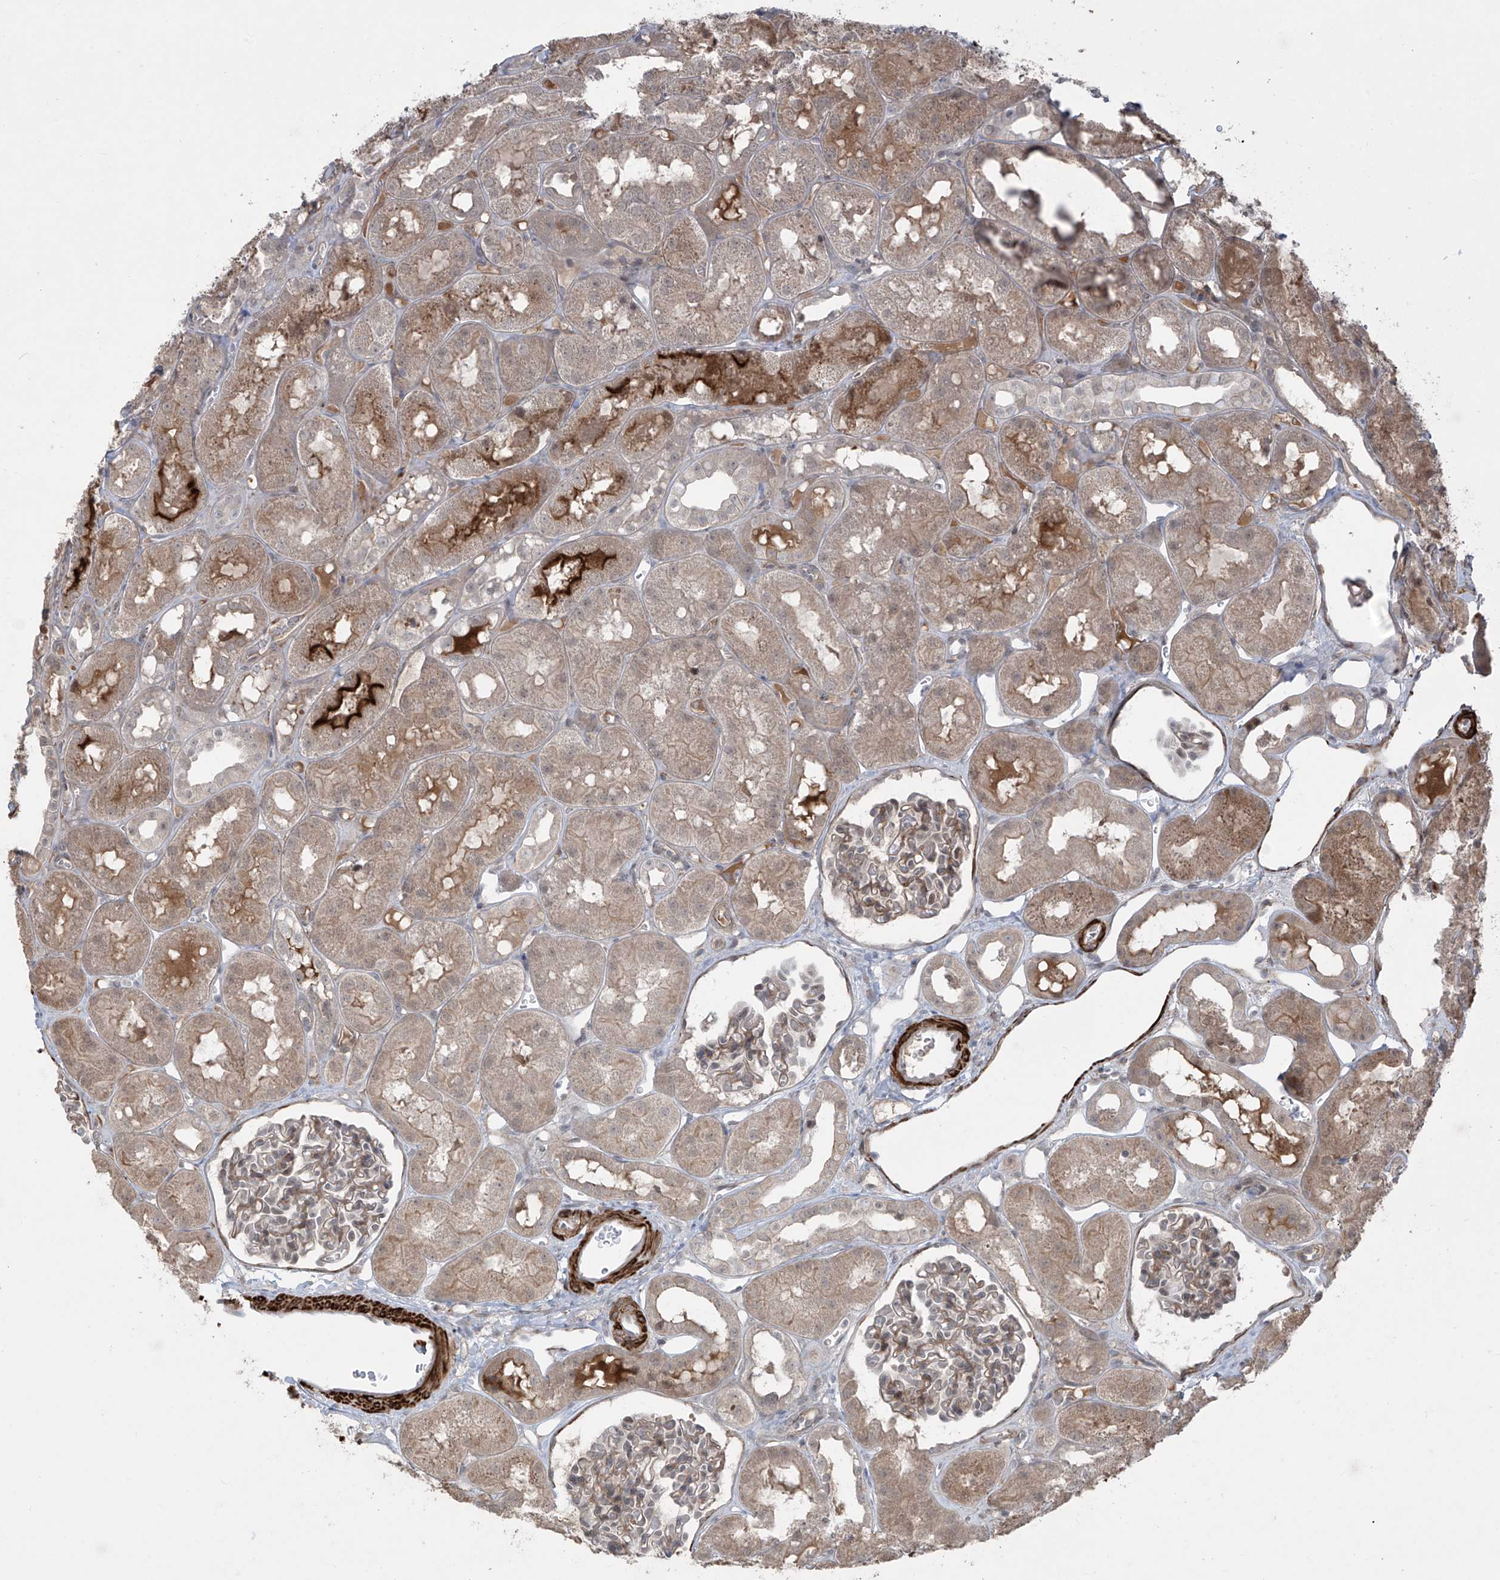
{"staining": {"intensity": "weak", "quantity": "25%-75%", "location": "cytoplasmic/membranous"}, "tissue": "kidney", "cell_type": "Cells in glomeruli", "image_type": "normal", "snomed": [{"axis": "morphology", "description": "Normal tissue, NOS"}, {"axis": "topography", "description": "Kidney"}], "caption": "The micrograph displays immunohistochemical staining of normal kidney. There is weak cytoplasmic/membranous positivity is present in about 25%-75% of cells in glomeruli.", "gene": "RASGEF1A", "patient": {"sex": "male", "age": 16}}